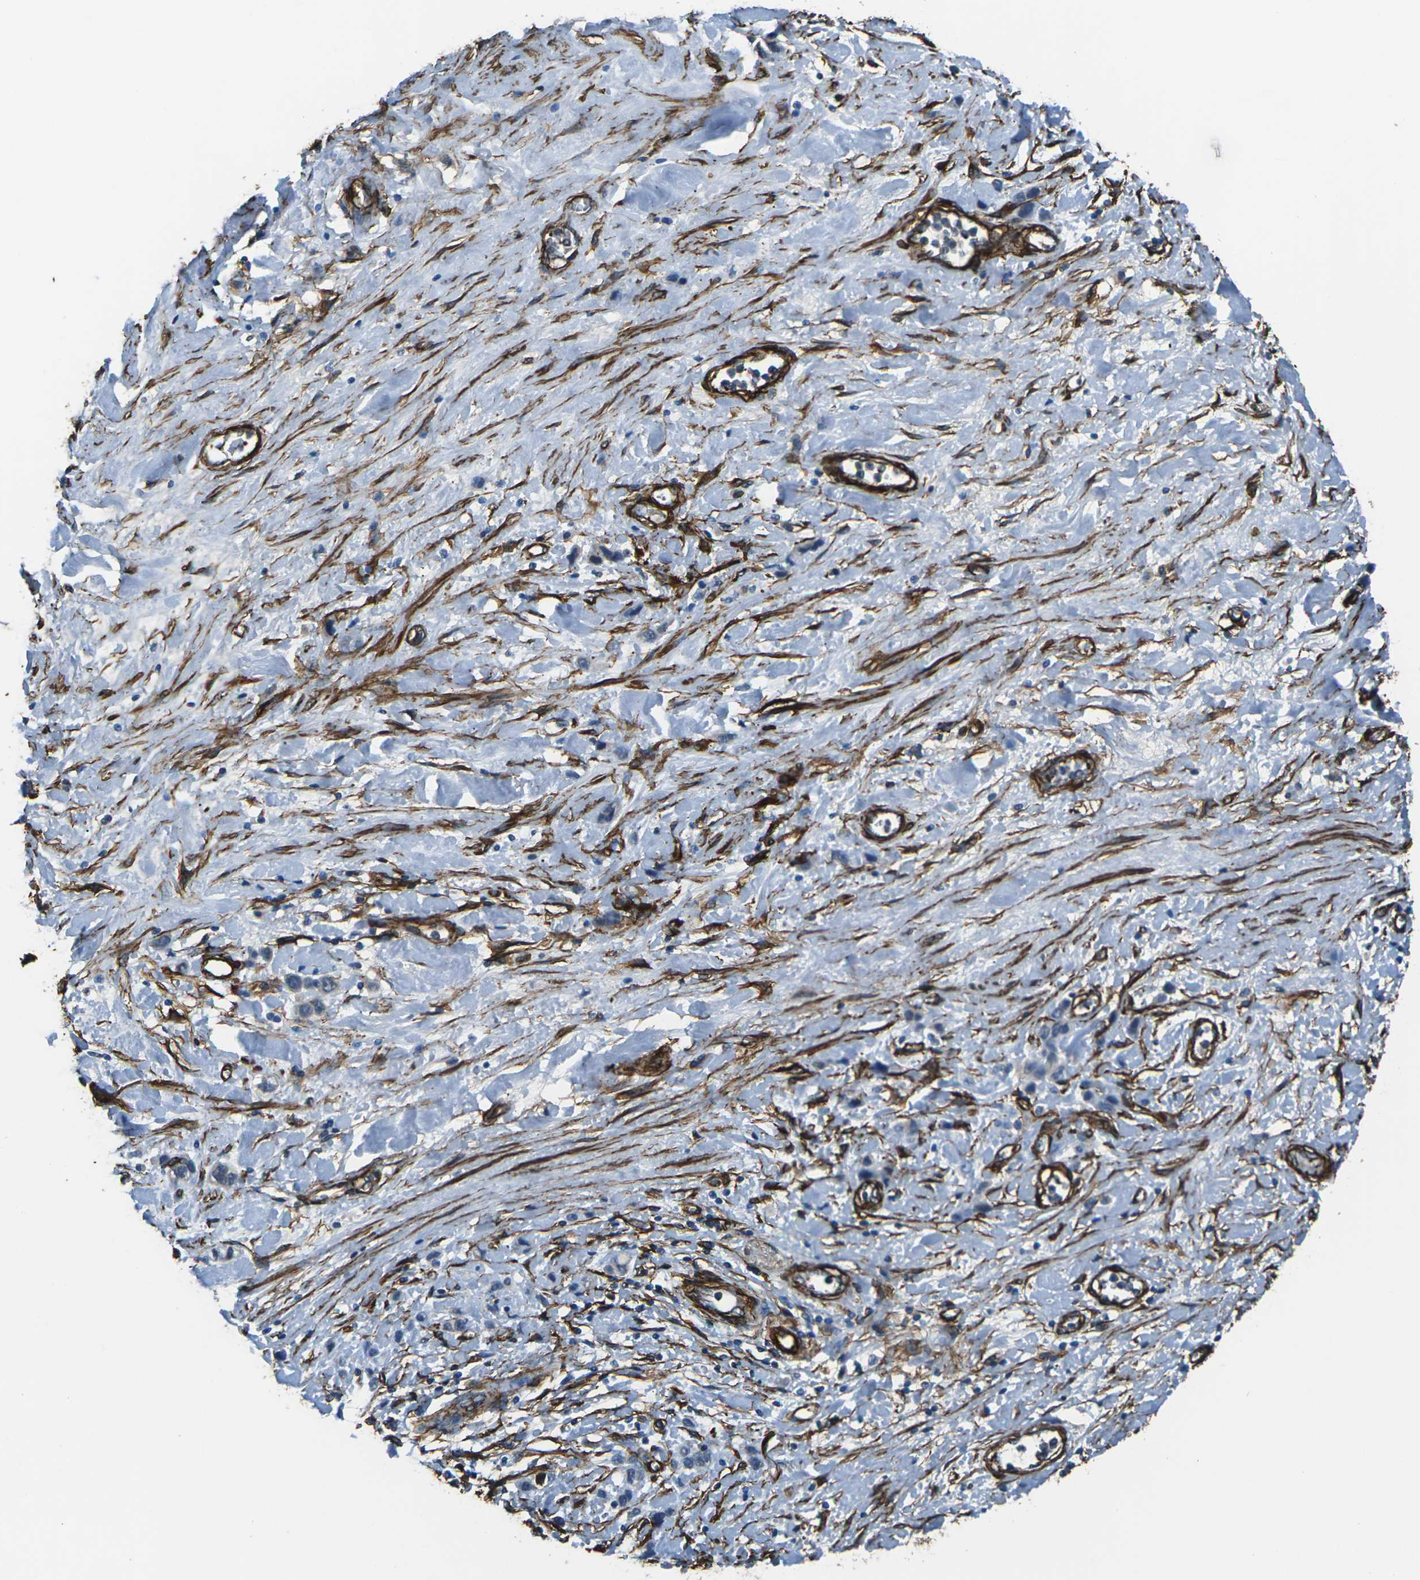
{"staining": {"intensity": "negative", "quantity": "none", "location": "none"}, "tissue": "stomach cancer", "cell_type": "Tumor cells", "image_type": "cancer", "snomed": [{"axis": "morphology", "description": "Normal tissue, NOS"}, {"axis": "morphology", "description": "Adenocarcinoma, NOS"}, {"axis": "morphology", "description": "Adenocarcinoma, High grade"}, {"axis": "topography", "description": "Stomach, upper"}, {"axis": "topography", "description": "Stomach"}], "caption": "Tumor cells are negative for protein expression in human stomach cancer. (DAB immunohistochemistry (IHC) with hematoxylin counter stain).", "gene": "GRAMD1C", "patient": {"sex": "female", "age": 65}}